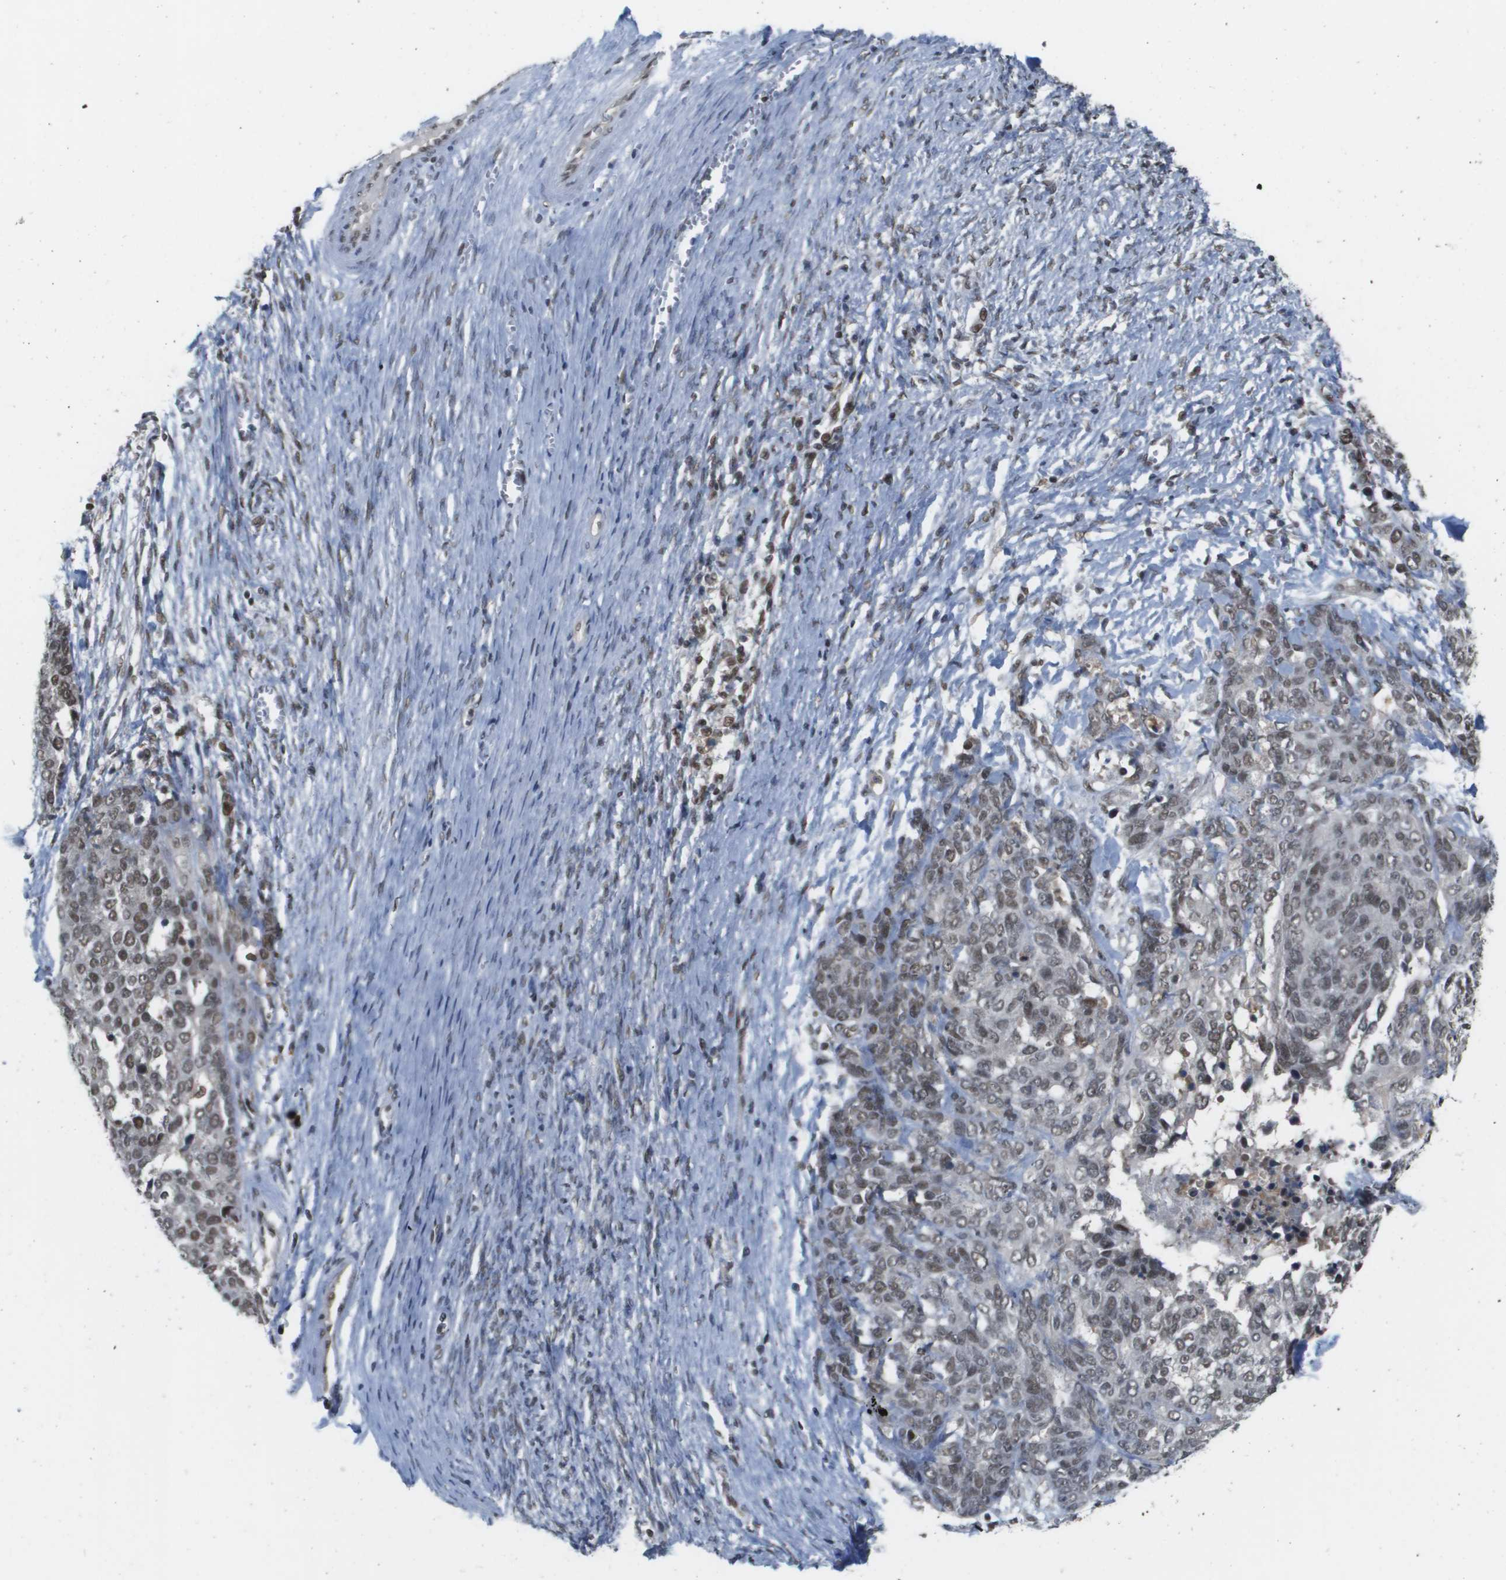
{"staining": {"intensity": "moderate", "quantity": "25%-75%", "location": "nuclear"}, "tissue": "ovarian cancer", "cell_type": "Tumor cells", "image_type": "cancer", "snomed": [{"axis": "morphology", "description": "Cystadenocarcinoma, serous, NOS"}, {"axis": "topography", "description": "Ovary"}], "caption": "An image of human ovarian serous cystadenocarcinoma stained for a protein shows moderate nuclear brown staining in tumor cells.", "gene": "ISY1", "patient": {"sex": "female", "age": 44}}